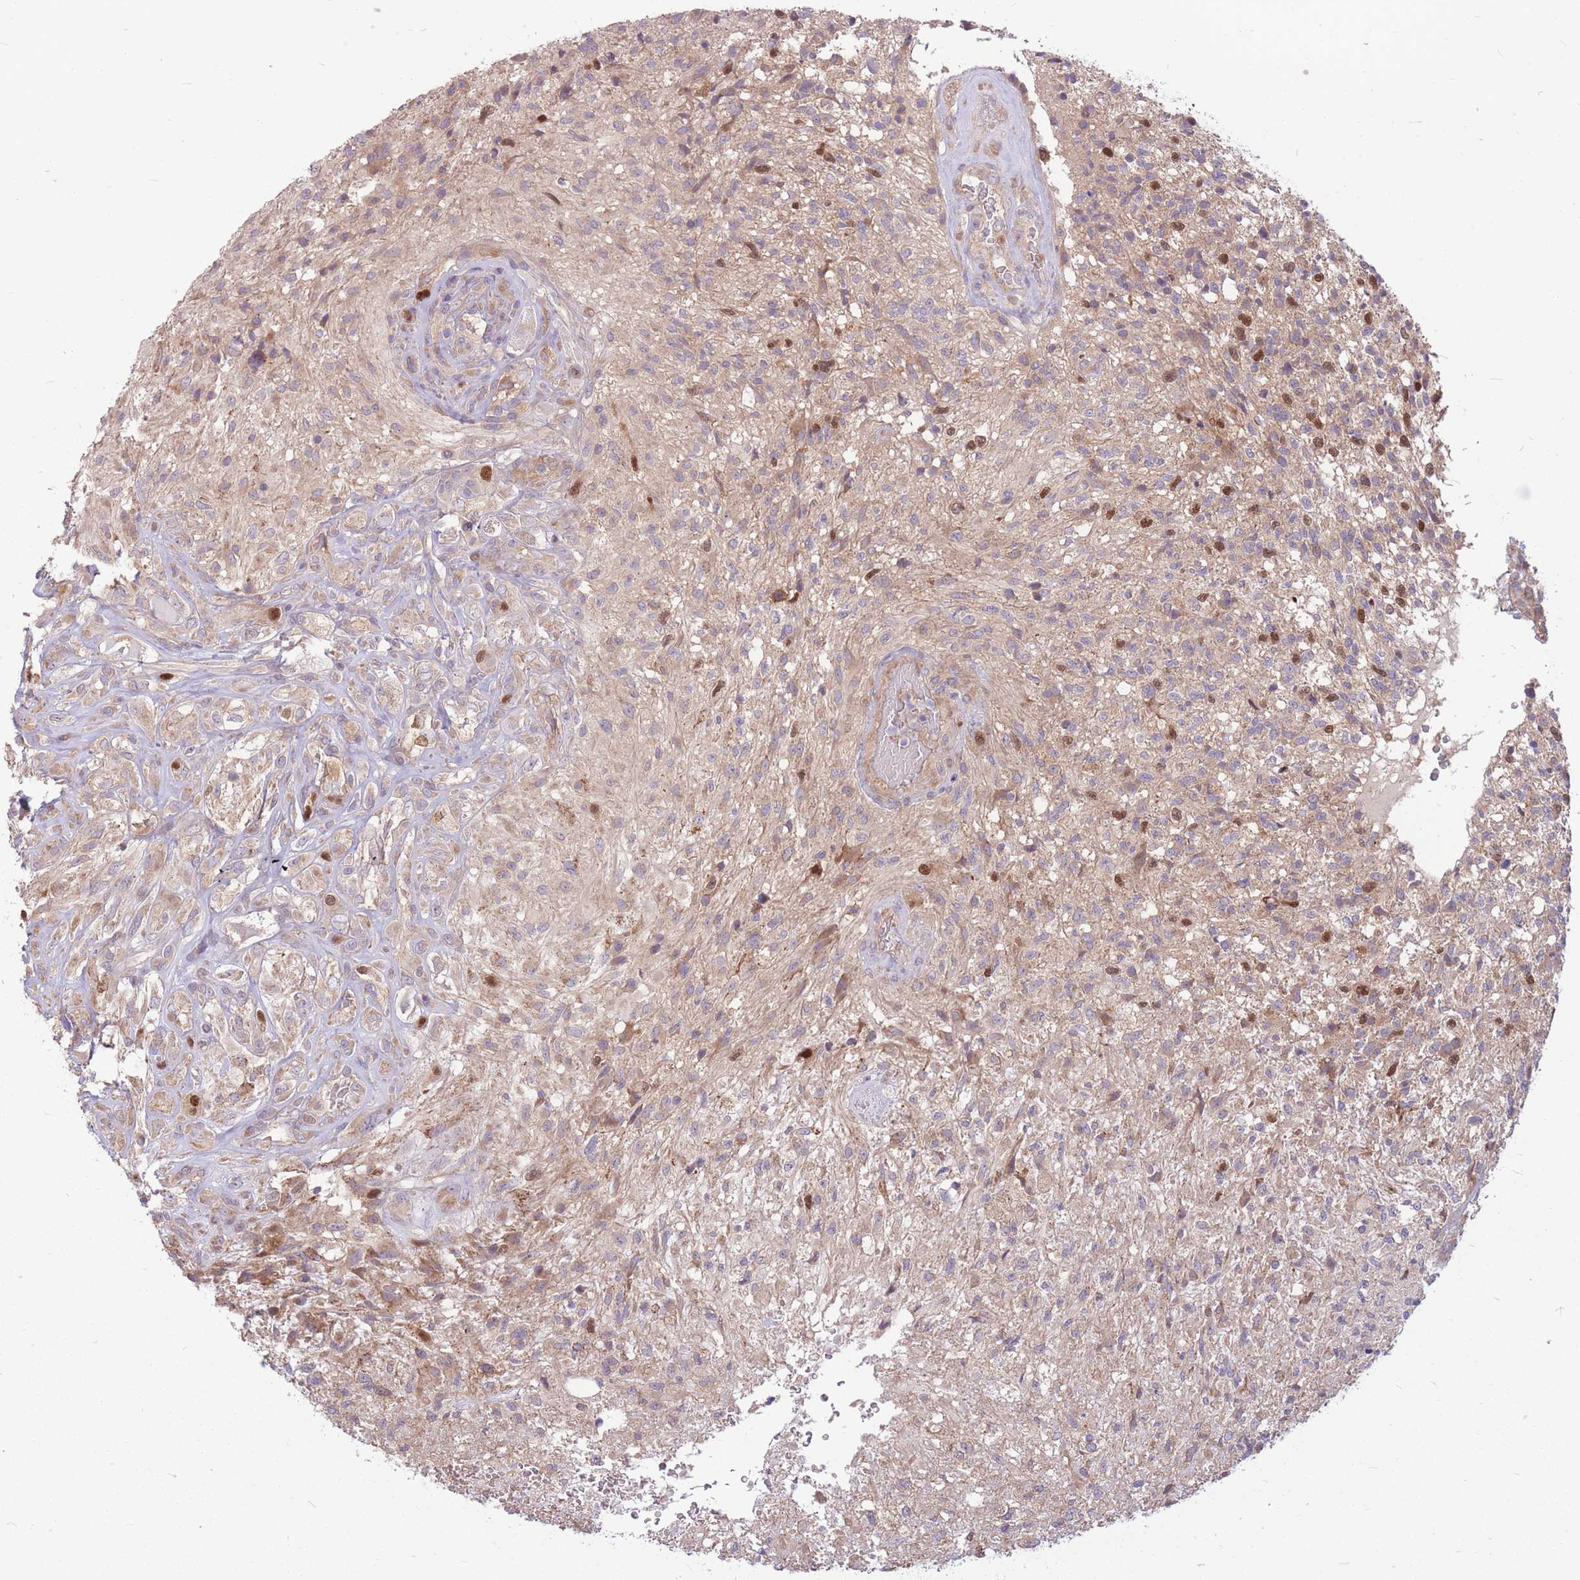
{"staining": {"intensity": "moderate", "quantity": "<25%", "location": "cytoplasmic/membranous,nuclear"}, "tissue": "glioma", "cell_type": "Tumor cells", "image_type": "cancer", "snomed": [{"axis": "morphology", "description": "Glioma, malignant, High grade"}, {"axis": "topography", "description": "Brain"}], "caption": "A micrograph showing moderate cytoplasmic/membranous and nuclear expression in approximately <25% of tumor cells in glioma, as visualized by brown immunohistochemical staining.", "gene": "GMNN", "patient": {"sex": "male", "age": 56}}